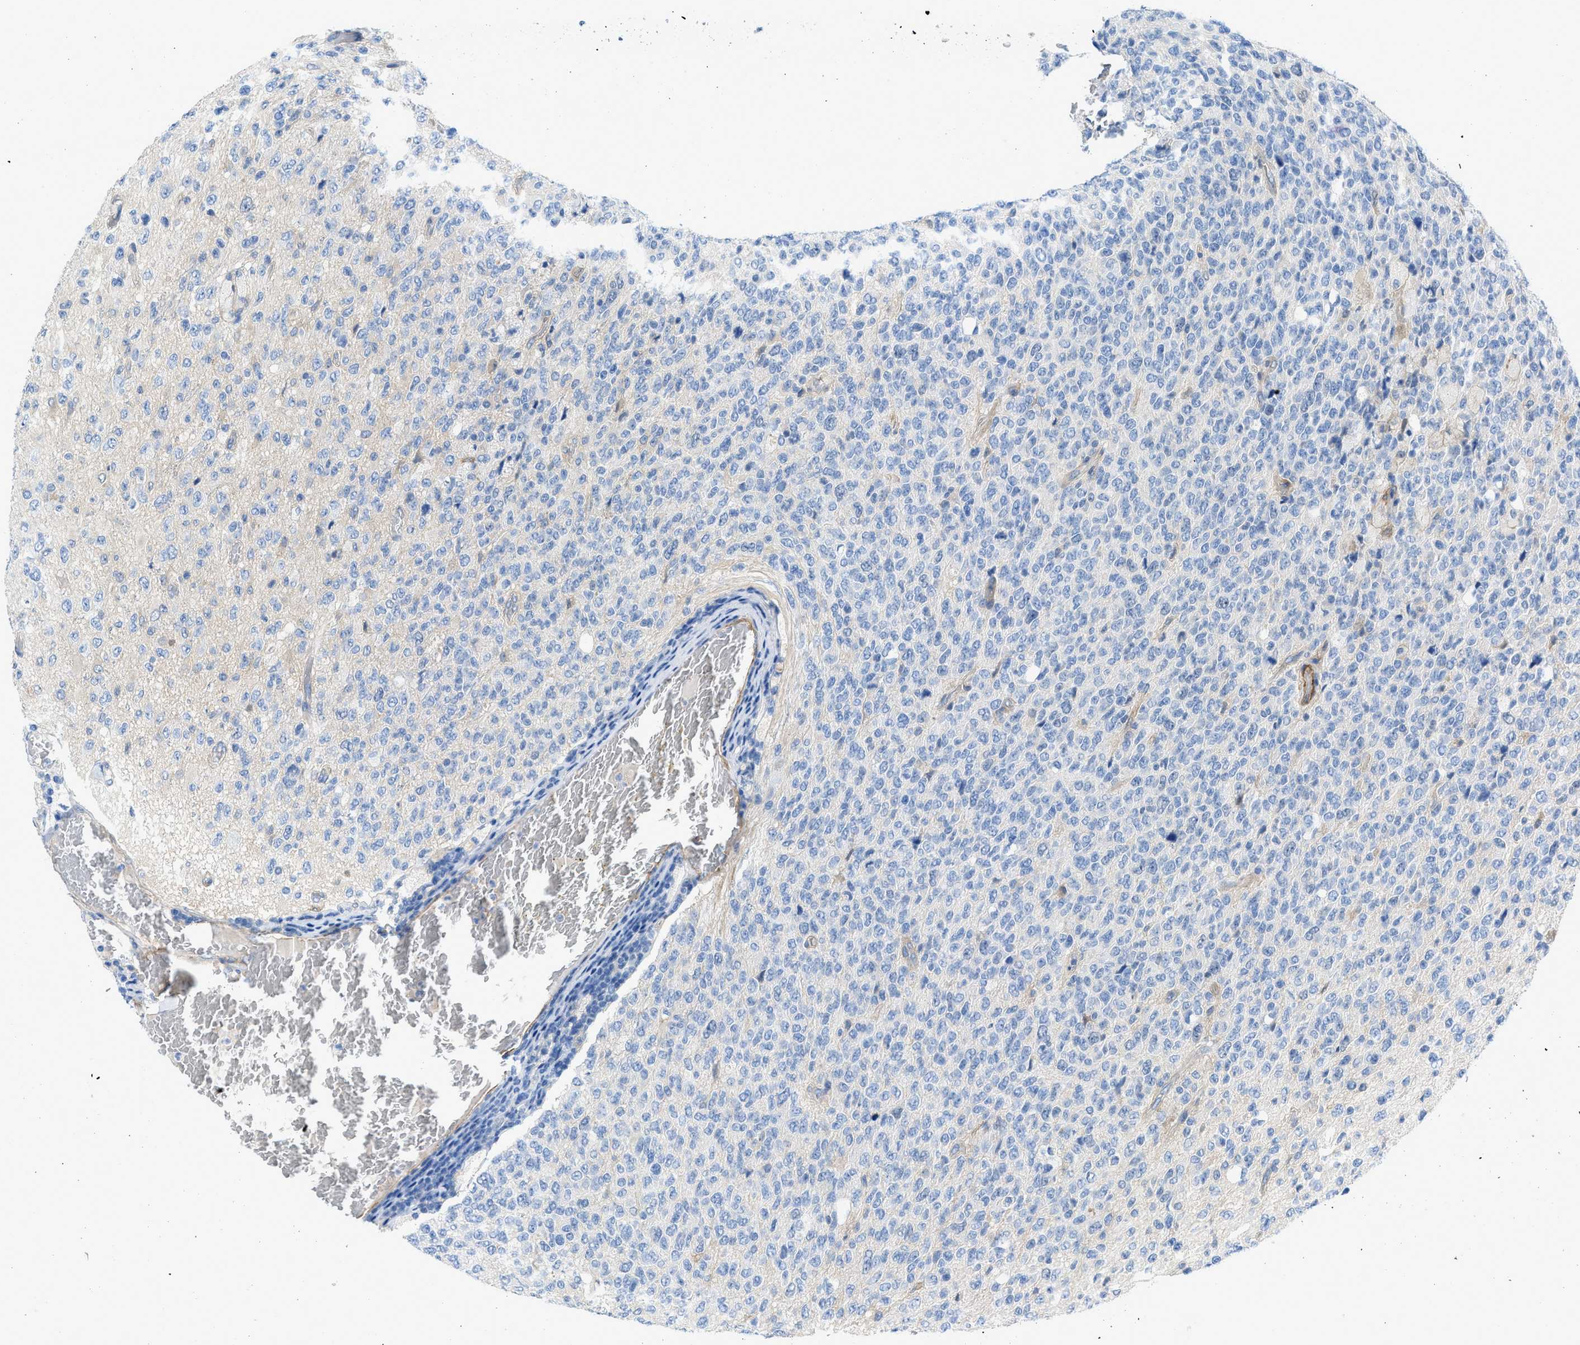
{"staining": {"intensity": "negative", "quantity": "none", "location": "none"}, "tissue": "glioma", "cell_type": "Tumor cells", "image_type": "cancer", "snomed": [{"axis": "morphology", "description": "Glioma, malignant, High grade"}, {"axis": "topography", "description": "pancreas cauda"}], "caption": "Immunohistochemistry (IHC) histopathology image of neoplastic tissue: human glioma stained with DAB reveals no significant protein positivity in tumor cells.", "gene": "PDLIM5", "patient": {"sex": "male", "age": 60}}